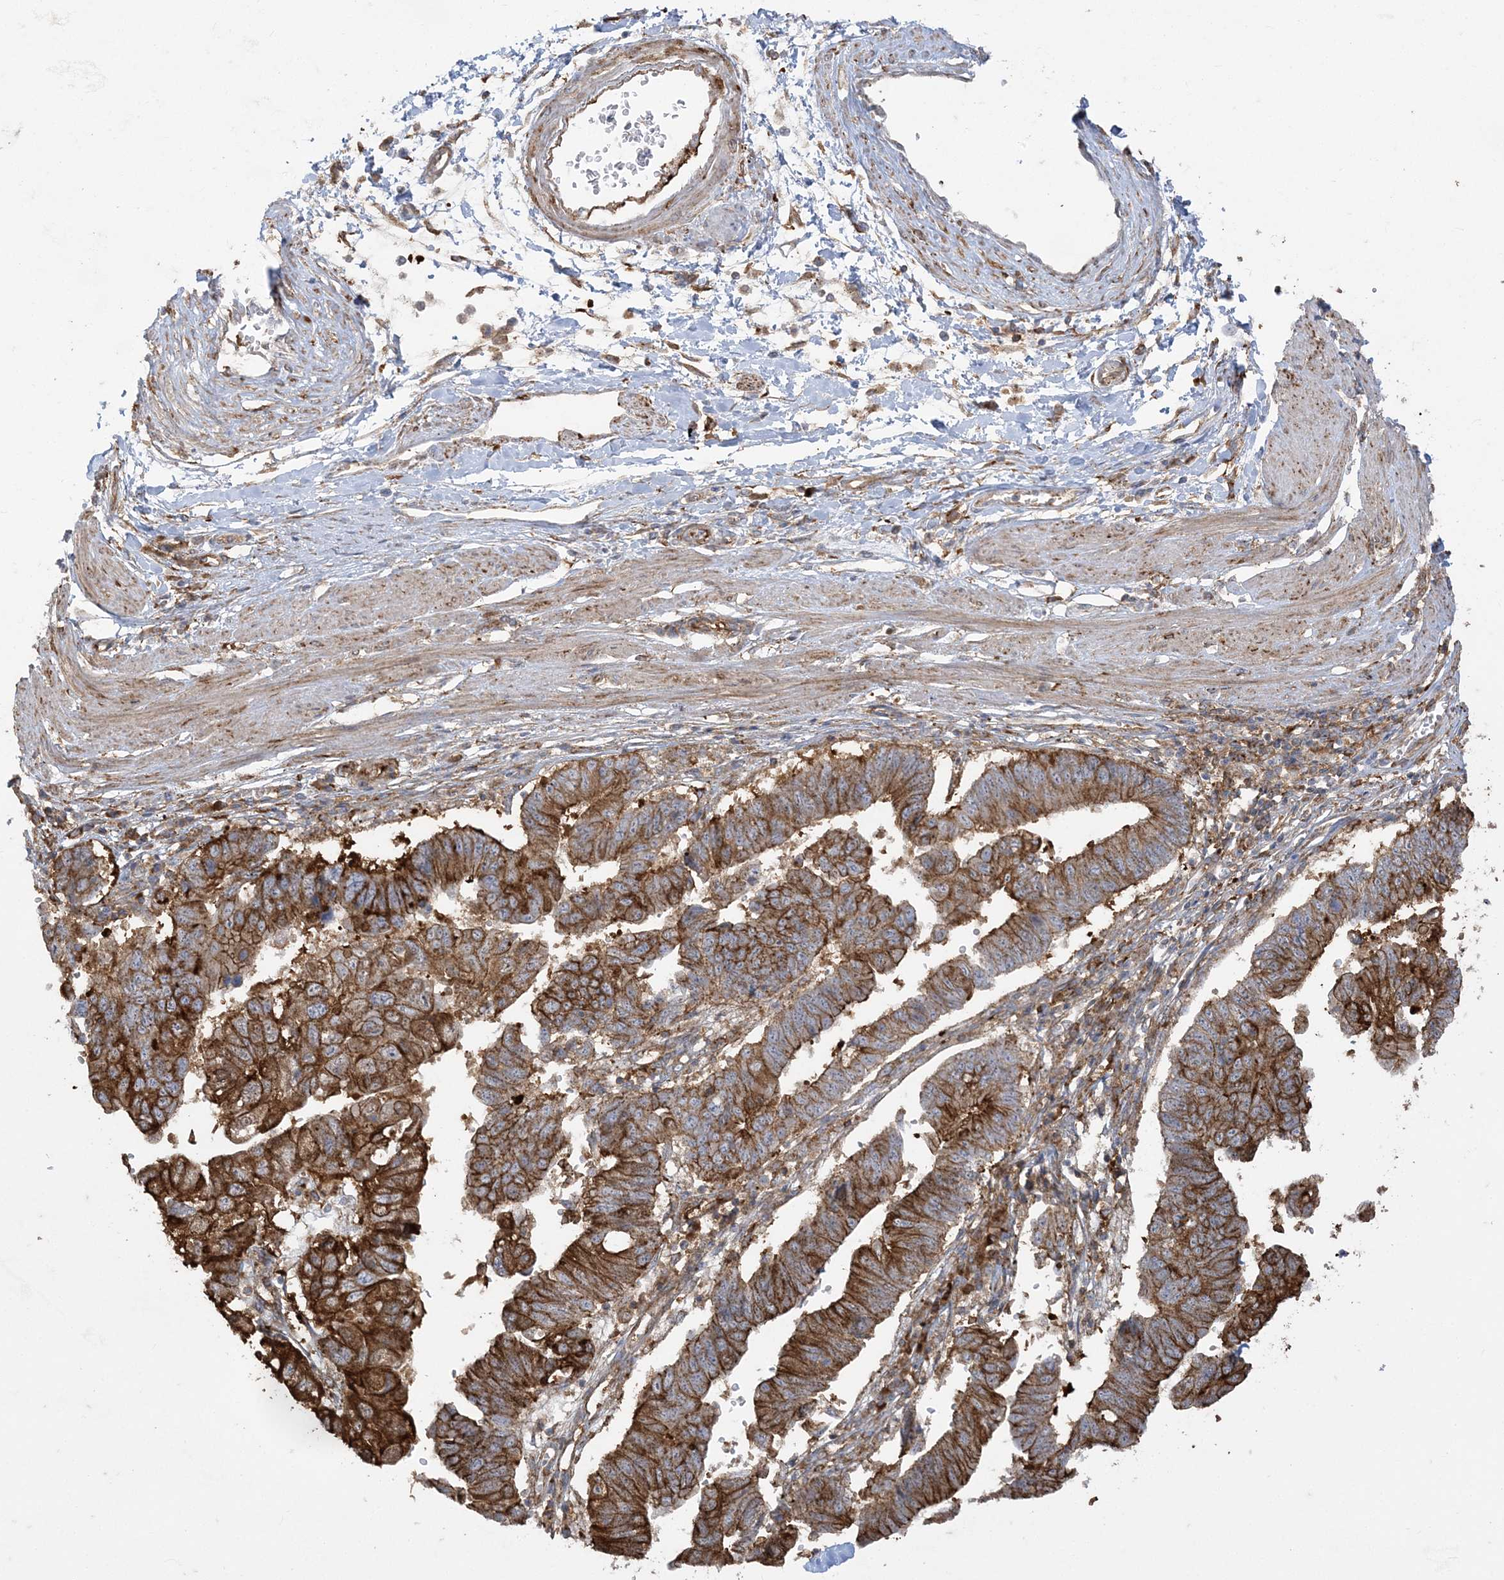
{"staining": {"intensity": "strong", "quantity": ">75%", "location": "cytoplasmic/membranous"}, "tissue": "stomach cancer", "cell_type": "Tumor cells", "image_type": "cancer", "snomed": [{"axis": "morphology", "description": "Adenocarcinoma, NOS"}, {"axis": "topography", "description": "Stomach"}], "caption": "The immunohistochemical stain shows strong cytoplasmic/membranous expression in tumor cells of stomach adenocarcinoma tissue.", "gene": "DERL3", "patient": {"sex": "male", "age": 59}}